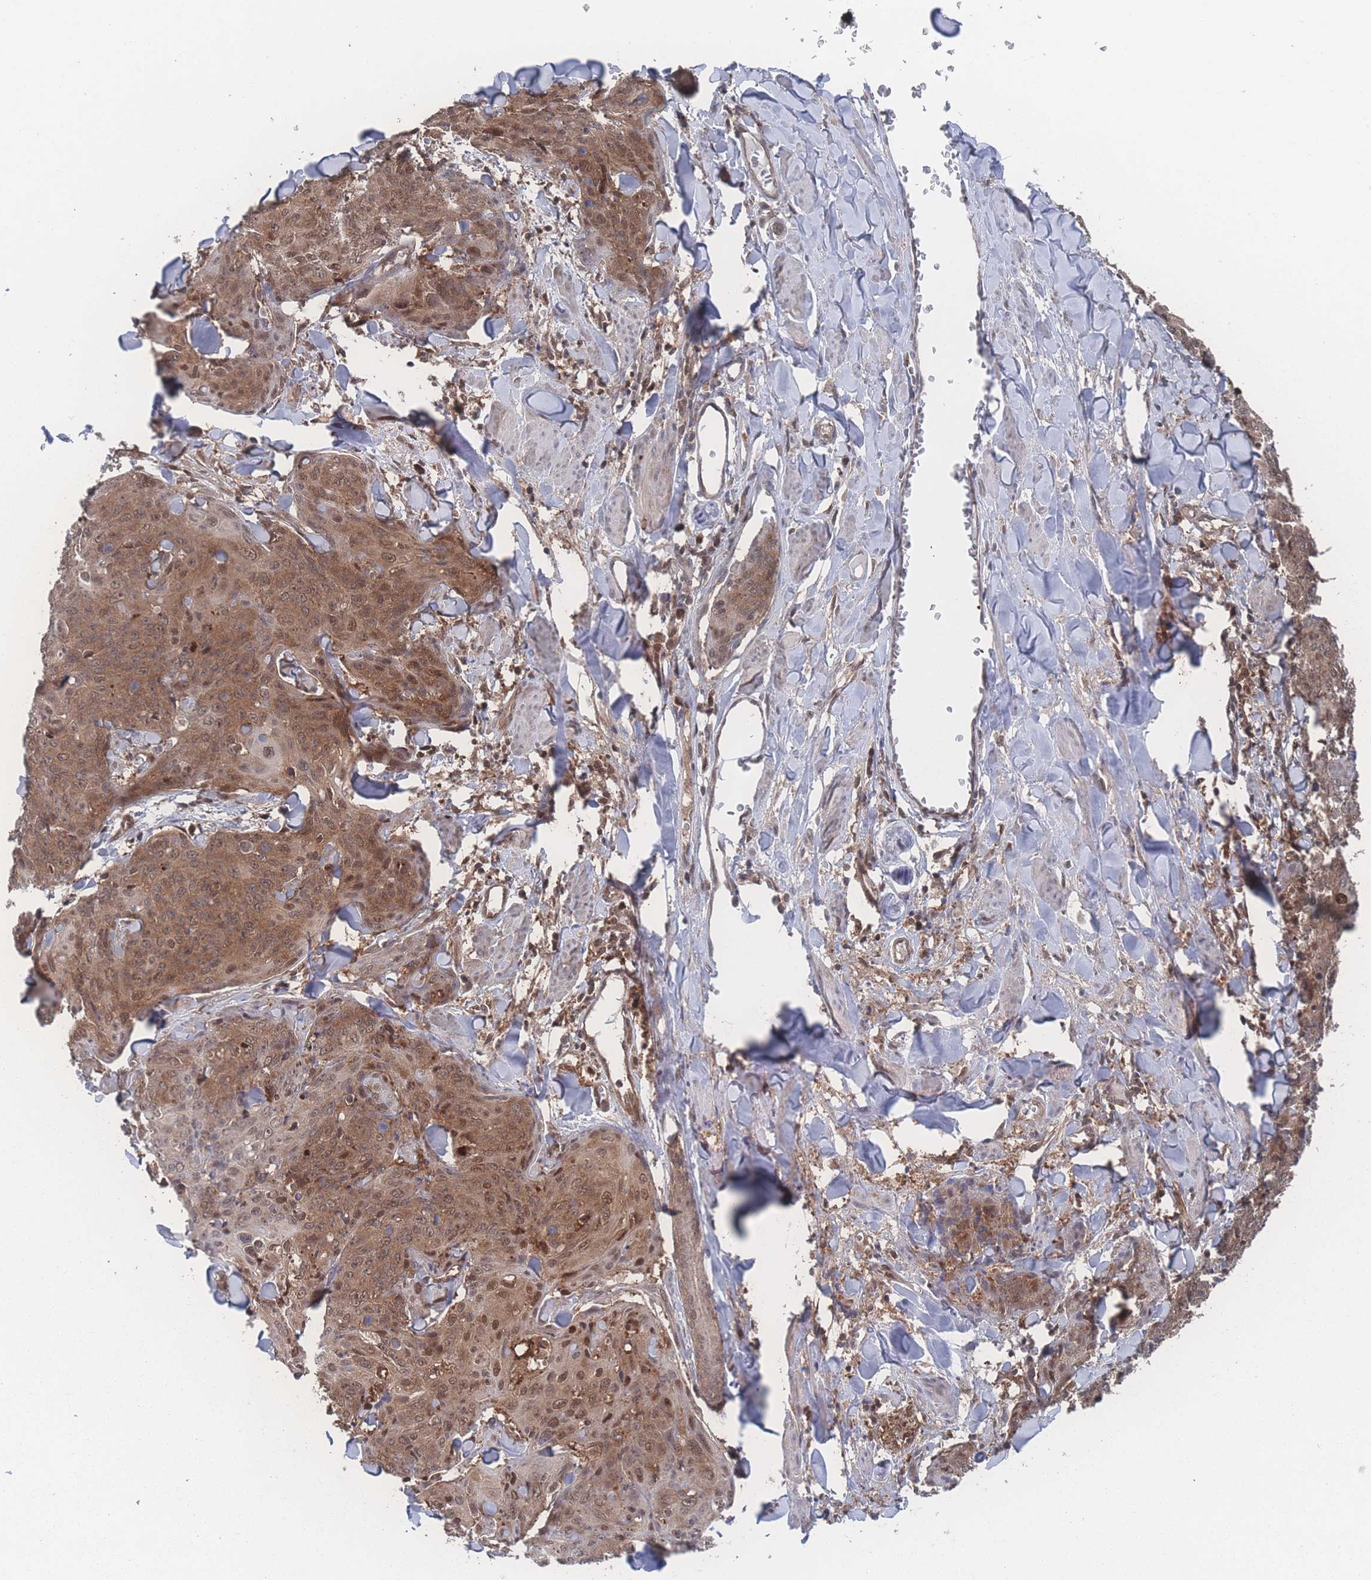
{"staining": {"intensity": "moderate", "quantity": ">75%", "location": "cytoplasmic/membranous,nuclear"}, "tissue": "skin cancer", "cell_type": "Tumor cells", "image_type": "cancer", "snomed": [{"axis": "morphology", "description": "Squamous cell carcinoma, NOS"}, {"axis": "topography", "description": "Skin"}, {"axis": "topography", "description": "Vulva"}], "caption": "Skin squamous cell carcinoma tissue exhibits moderate cytoplasmic/membranous and nuclear staining in about >75% of tumor cells, visualized by immunohistochemistry.", "gene": "PSMA1", "patient": {"sex": "female", "age": 85}}